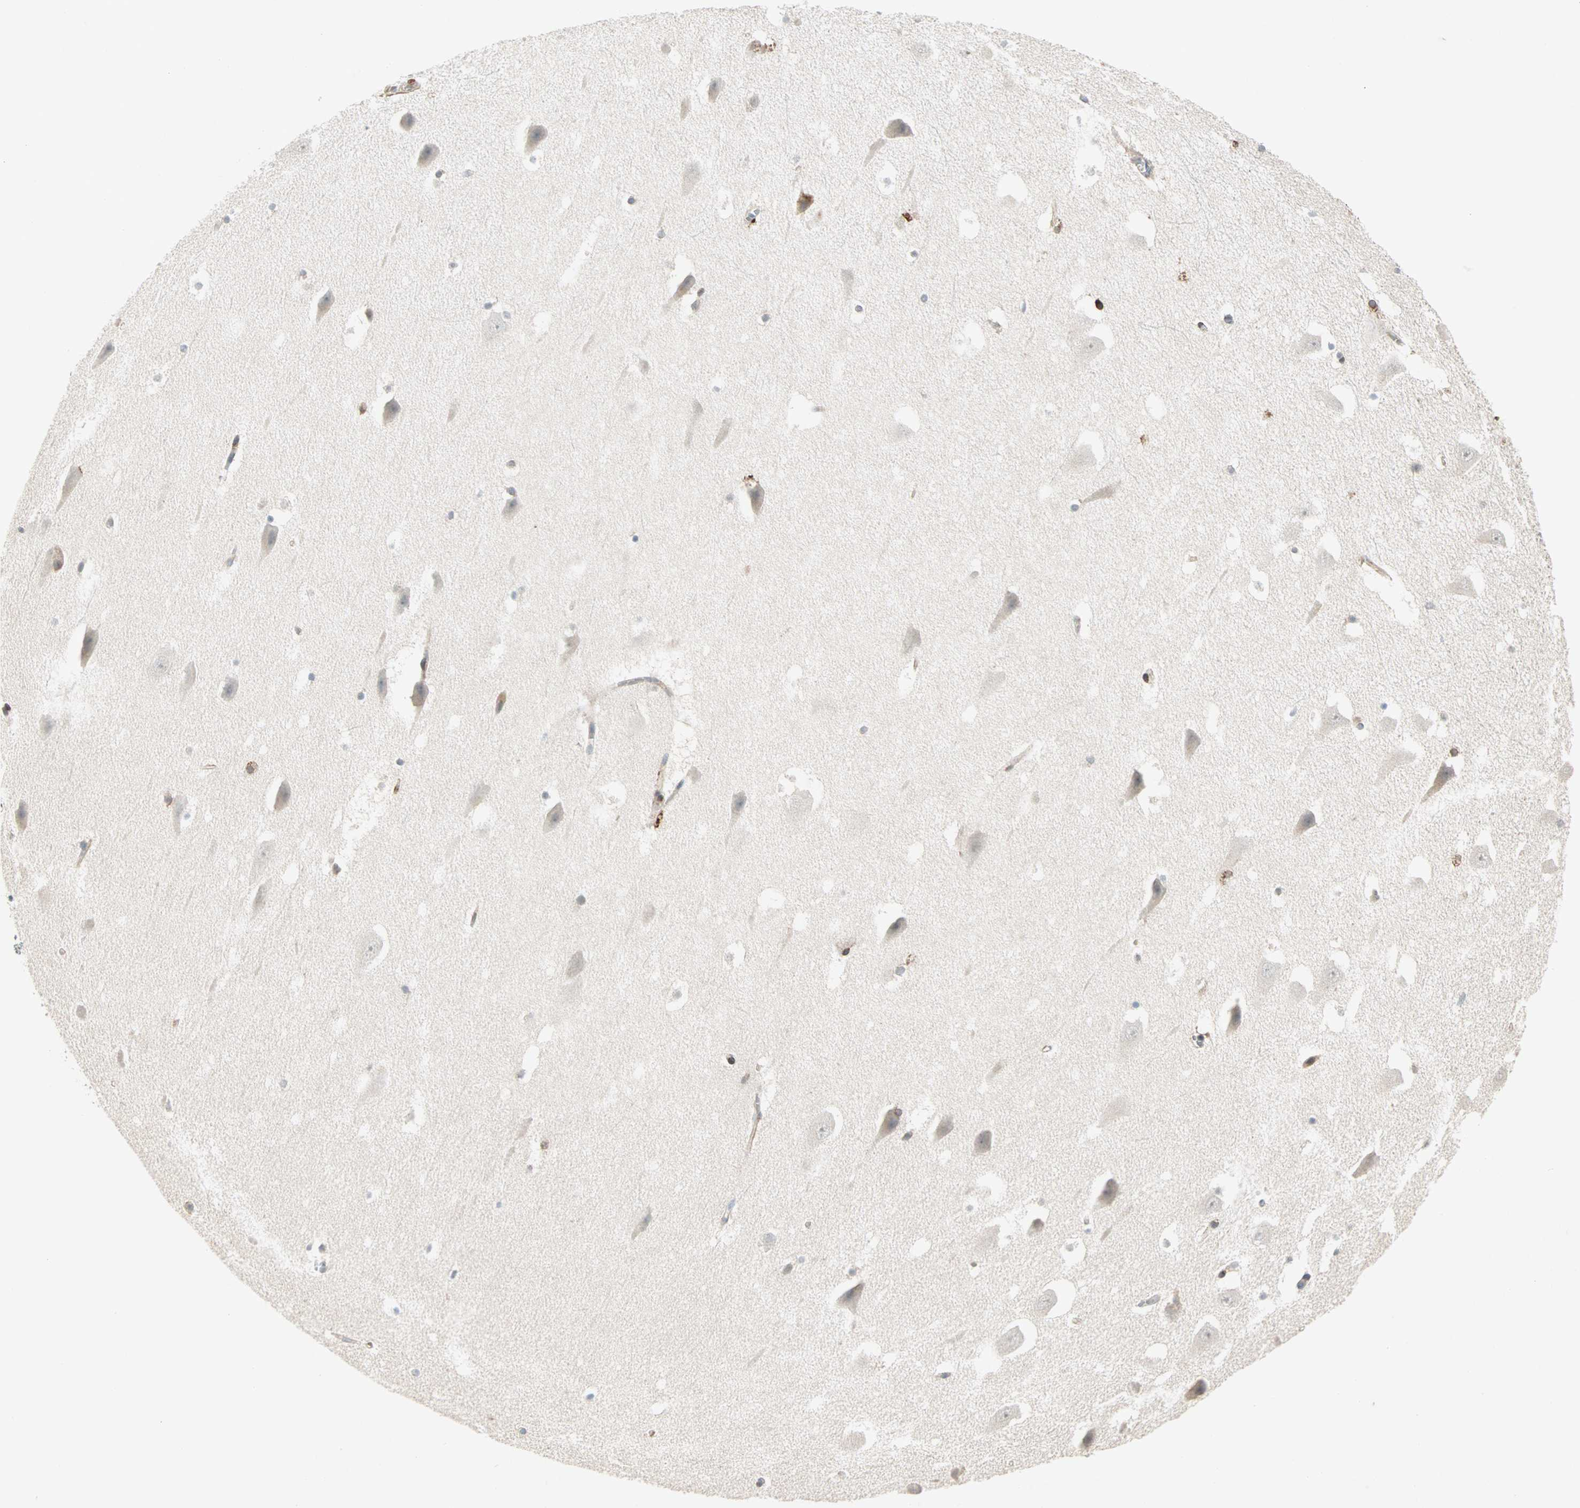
{"staining": {"intensity": "moderate", "quantity": "25%-75%", "location": "cytoplasmic/membranous"}, "tissue": "hippocampus", "cell_type": "Glial cells", "image_type": "normal", "snomed": [{"axis": "morphology", "description": "Normal tissue, NOS"}, {"axis": "topography", "description": "Hippocampus"}], "caption": "IHC image of unremarkable hippocampus: human hippocampus stained using immunohistochemistry (IHC) displays medium levels of moderate protein expression localized specifically in the cytoplasmic/membranous of glial cells, appearing as a cytoplasmic/membranous brown color.", "gene": "ZNF37A", "patient": {"sex": "male", "age": 45}}